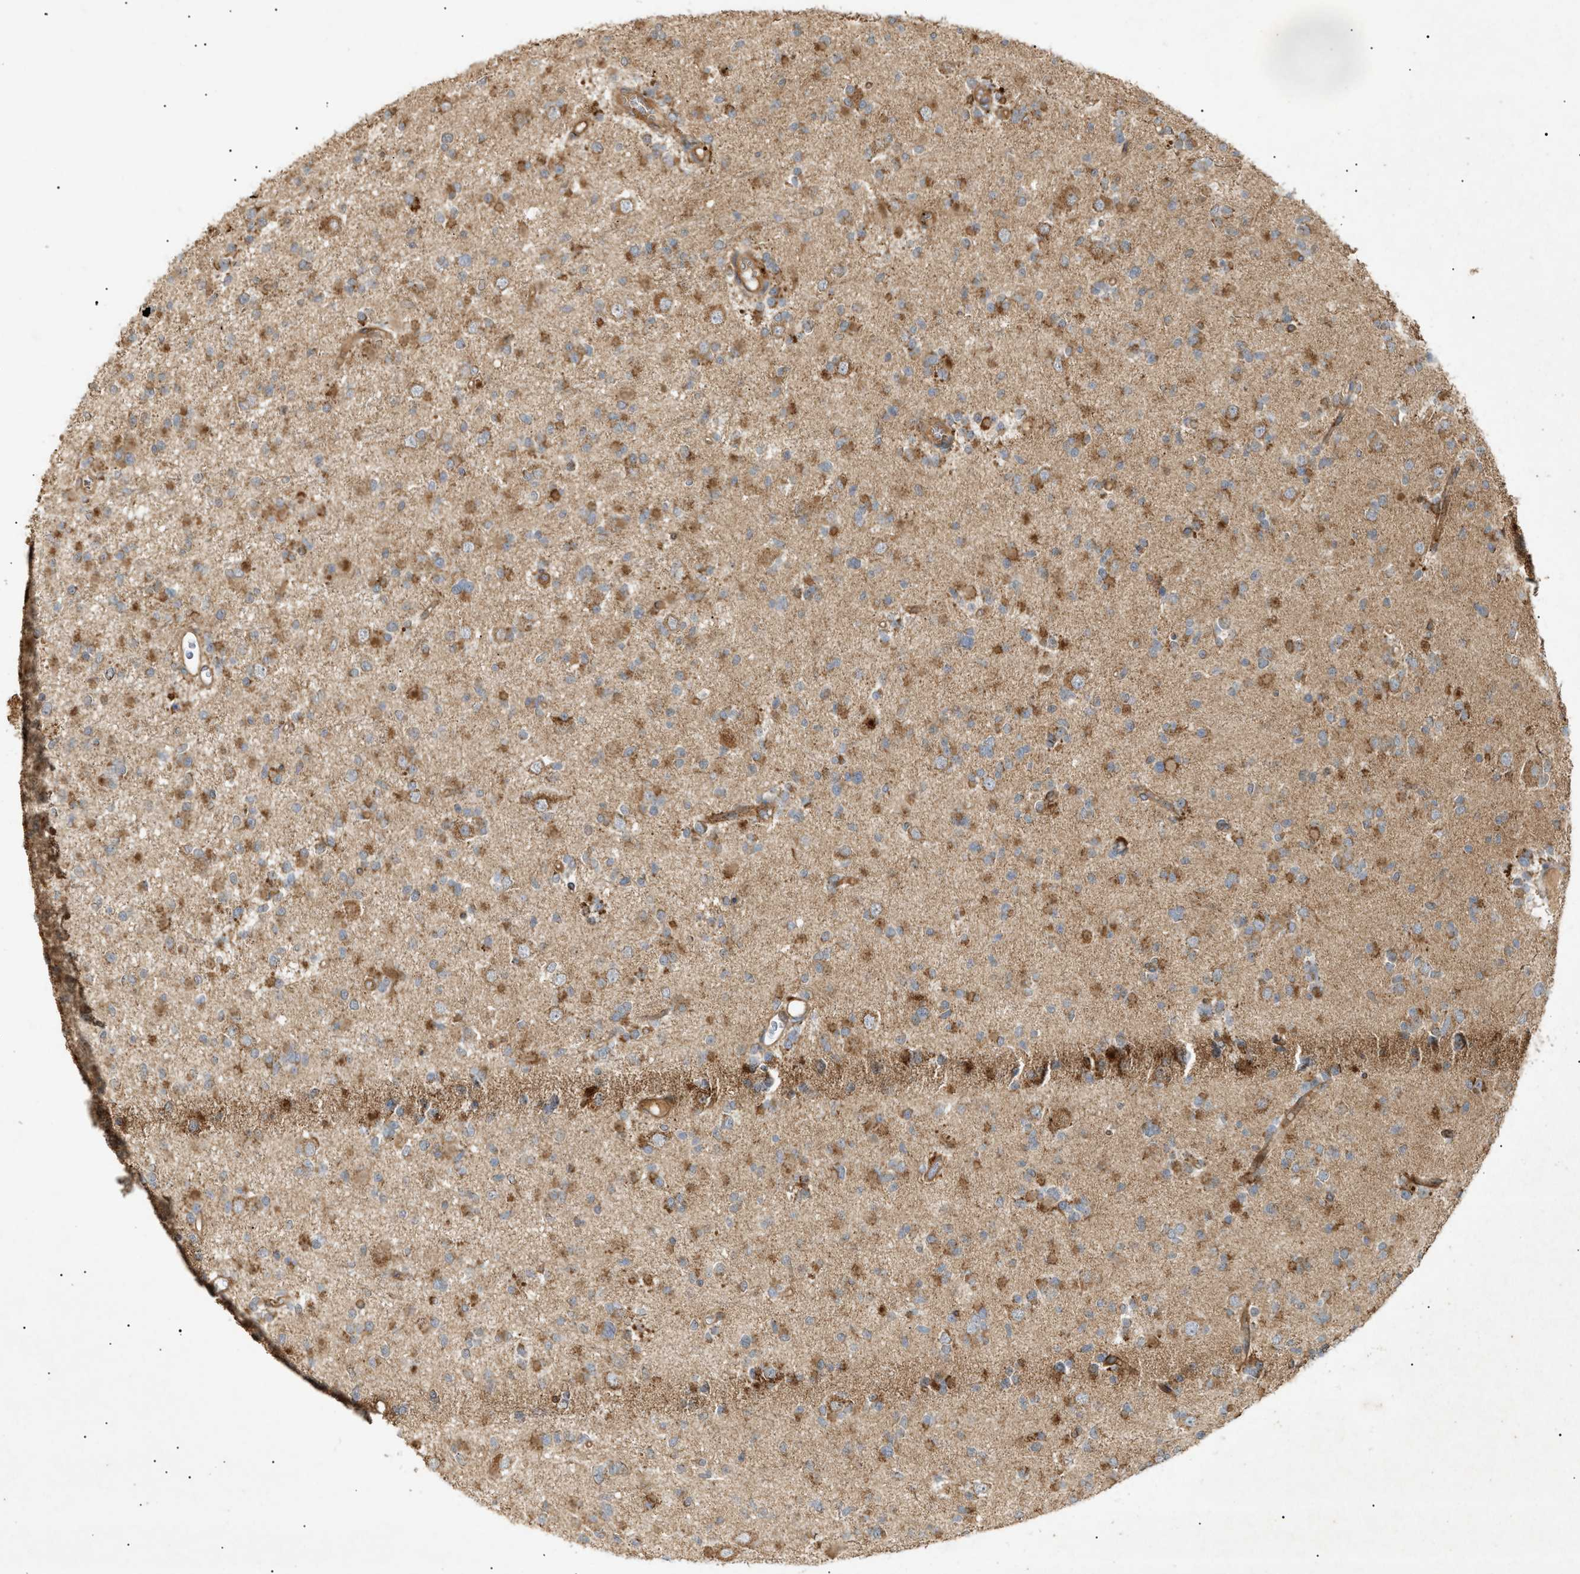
{"staining": {"intensity": "moderate", "quantity": ">75%", "location": "cytoplasmic/membranous"}, "tissue": "glioma", "cell_type": "Tumor cells", "image_type": "cancer", "snomed": [{"axis": "morphology", "description": "Glioma, malignant, Low grade"}, {"axis": "topography", "description": "Brain"}], "caption": "High-magnification brightfield microscopy of malignant glioma (low-grade) stained with DAB (3,3'-diaminobenzidine) (brown) and counterstained with hematoxylin (blue). tumor cells exhibit moderate cytoplasmic/membranous staining is present in about>75% of cells.", "gene": "MTCH1", "patient": {"sex": "female", "age": 22}}